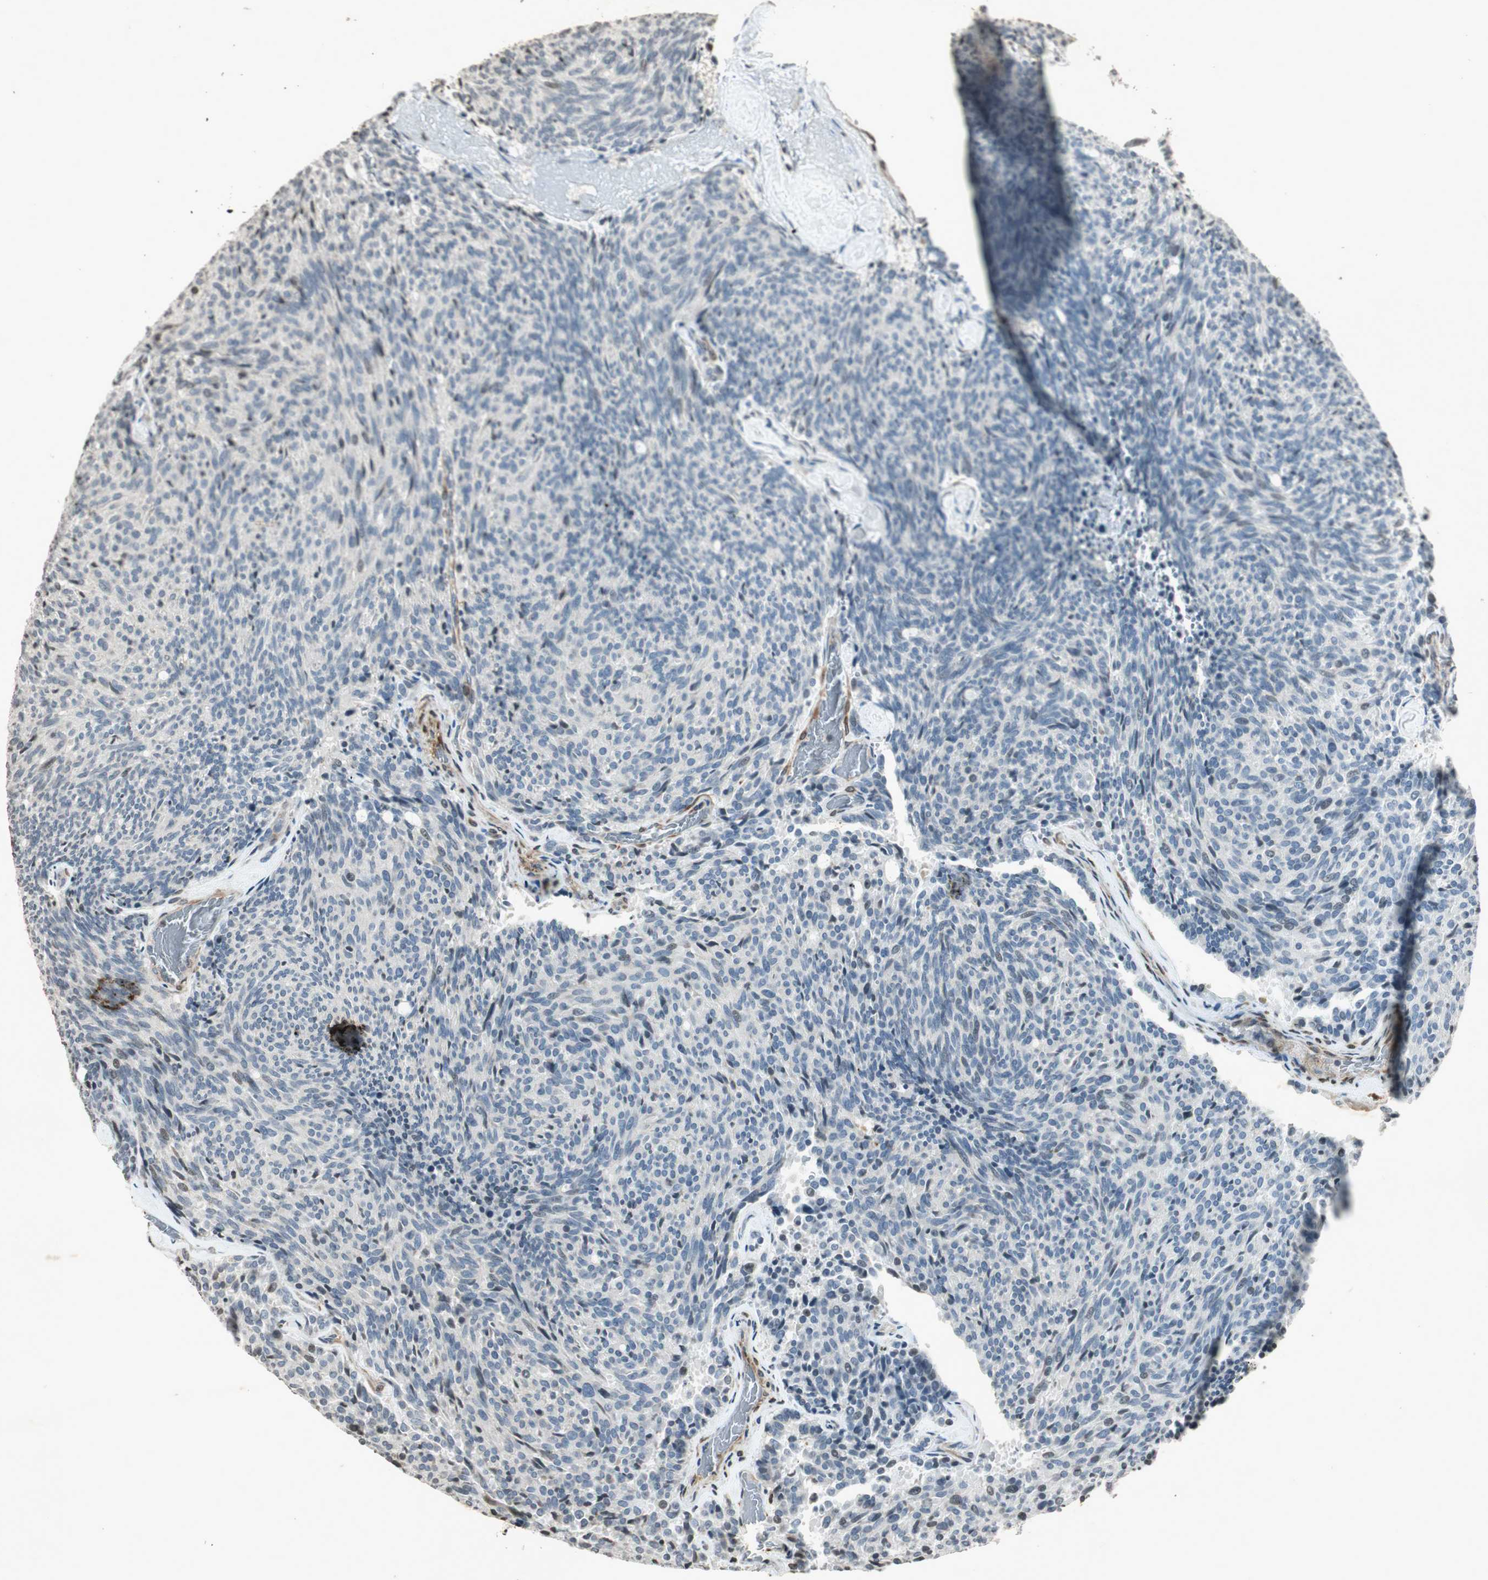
{"staining": {"intensity": "negative", "quantity": "none", "location": "none"}, "tissue": "carcinoid", "cell_type": "Tumor cells", "image_type": "cancer", "snomed": [{"axis": "morphology", "description": "Carcinoid, malignant, NOS"}, {"axis": "topography", "description": "Pancreas"}], "caption": "High magnification brightfield microscopy of carcinoid (malignant) stained with DAB (3,3'-diaminobenzidine) (brown) and counterstained with hematoxylin (blue): tumor cells show no significant staining. Brightfield microscopy of immunohistochemistry stained with DAB (brown) and hematoxylin (blue), captured at high magnification.", "gene": "PRKG1", "patient": {"sex": "female", "age": 54}}